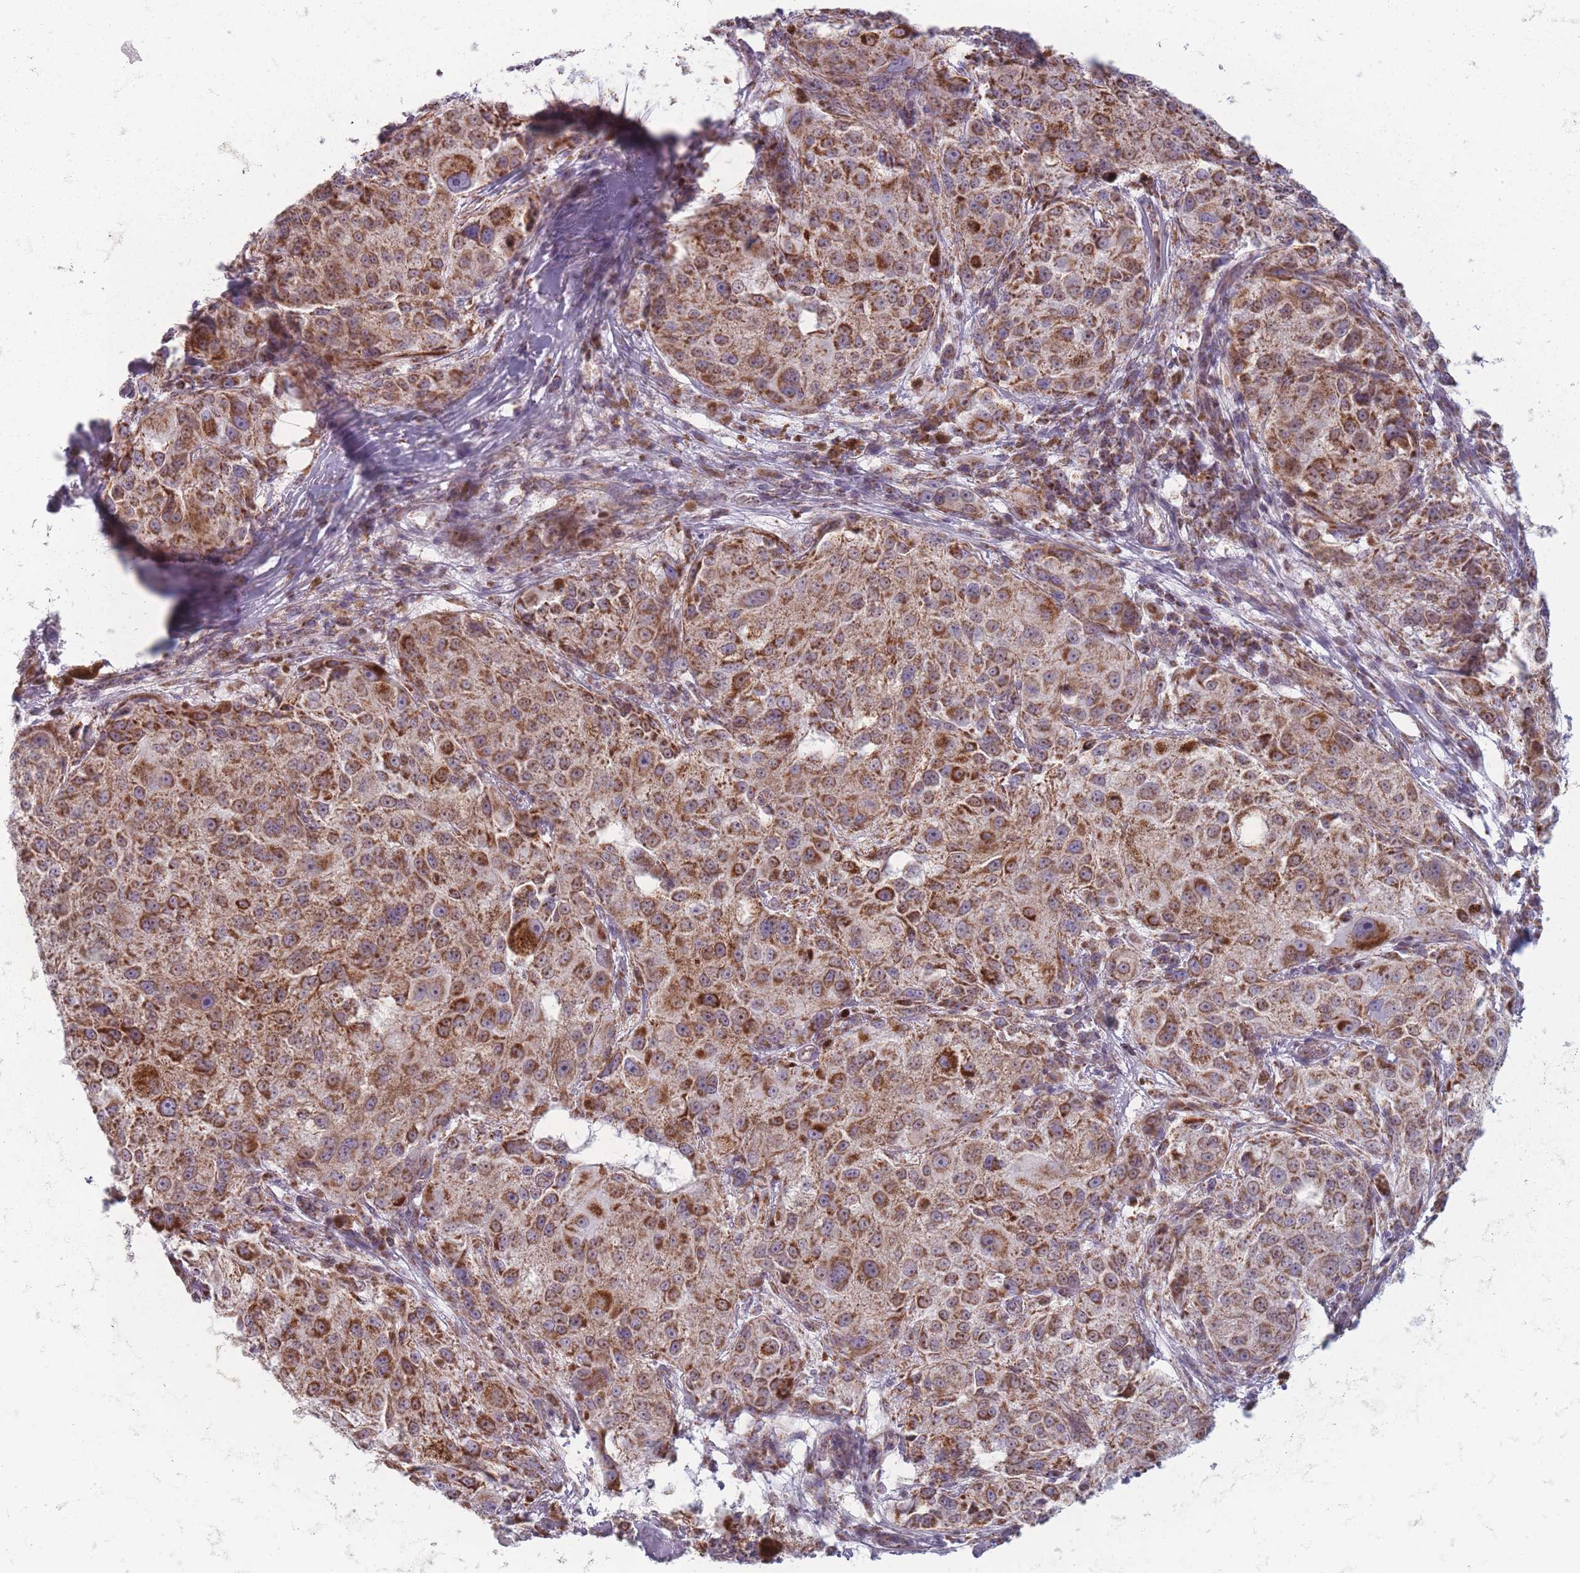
{"staining": {"intensity": "strong", "quantity": ">75%", "location": "cytoplasmic/membranous"}, "tissue": "melanoma", "cell_type": "Tumor cells", "image_type": "cancer", "snomed": [{"axis": "morphology", "description": "Necrosis, NOS"}, {"axis": "morphology", "description": "Malignant melanoma, NOS"}, {"axis": "topography", "description": "Skin"}], "caption": "Malignant melanoma stained with a brown dye shows strong cytoplasmic/membranous positive positivity in about >75% of tumor cells.", "gene": "DCHS1", "patient": {"sex": "female", "age": 87}}